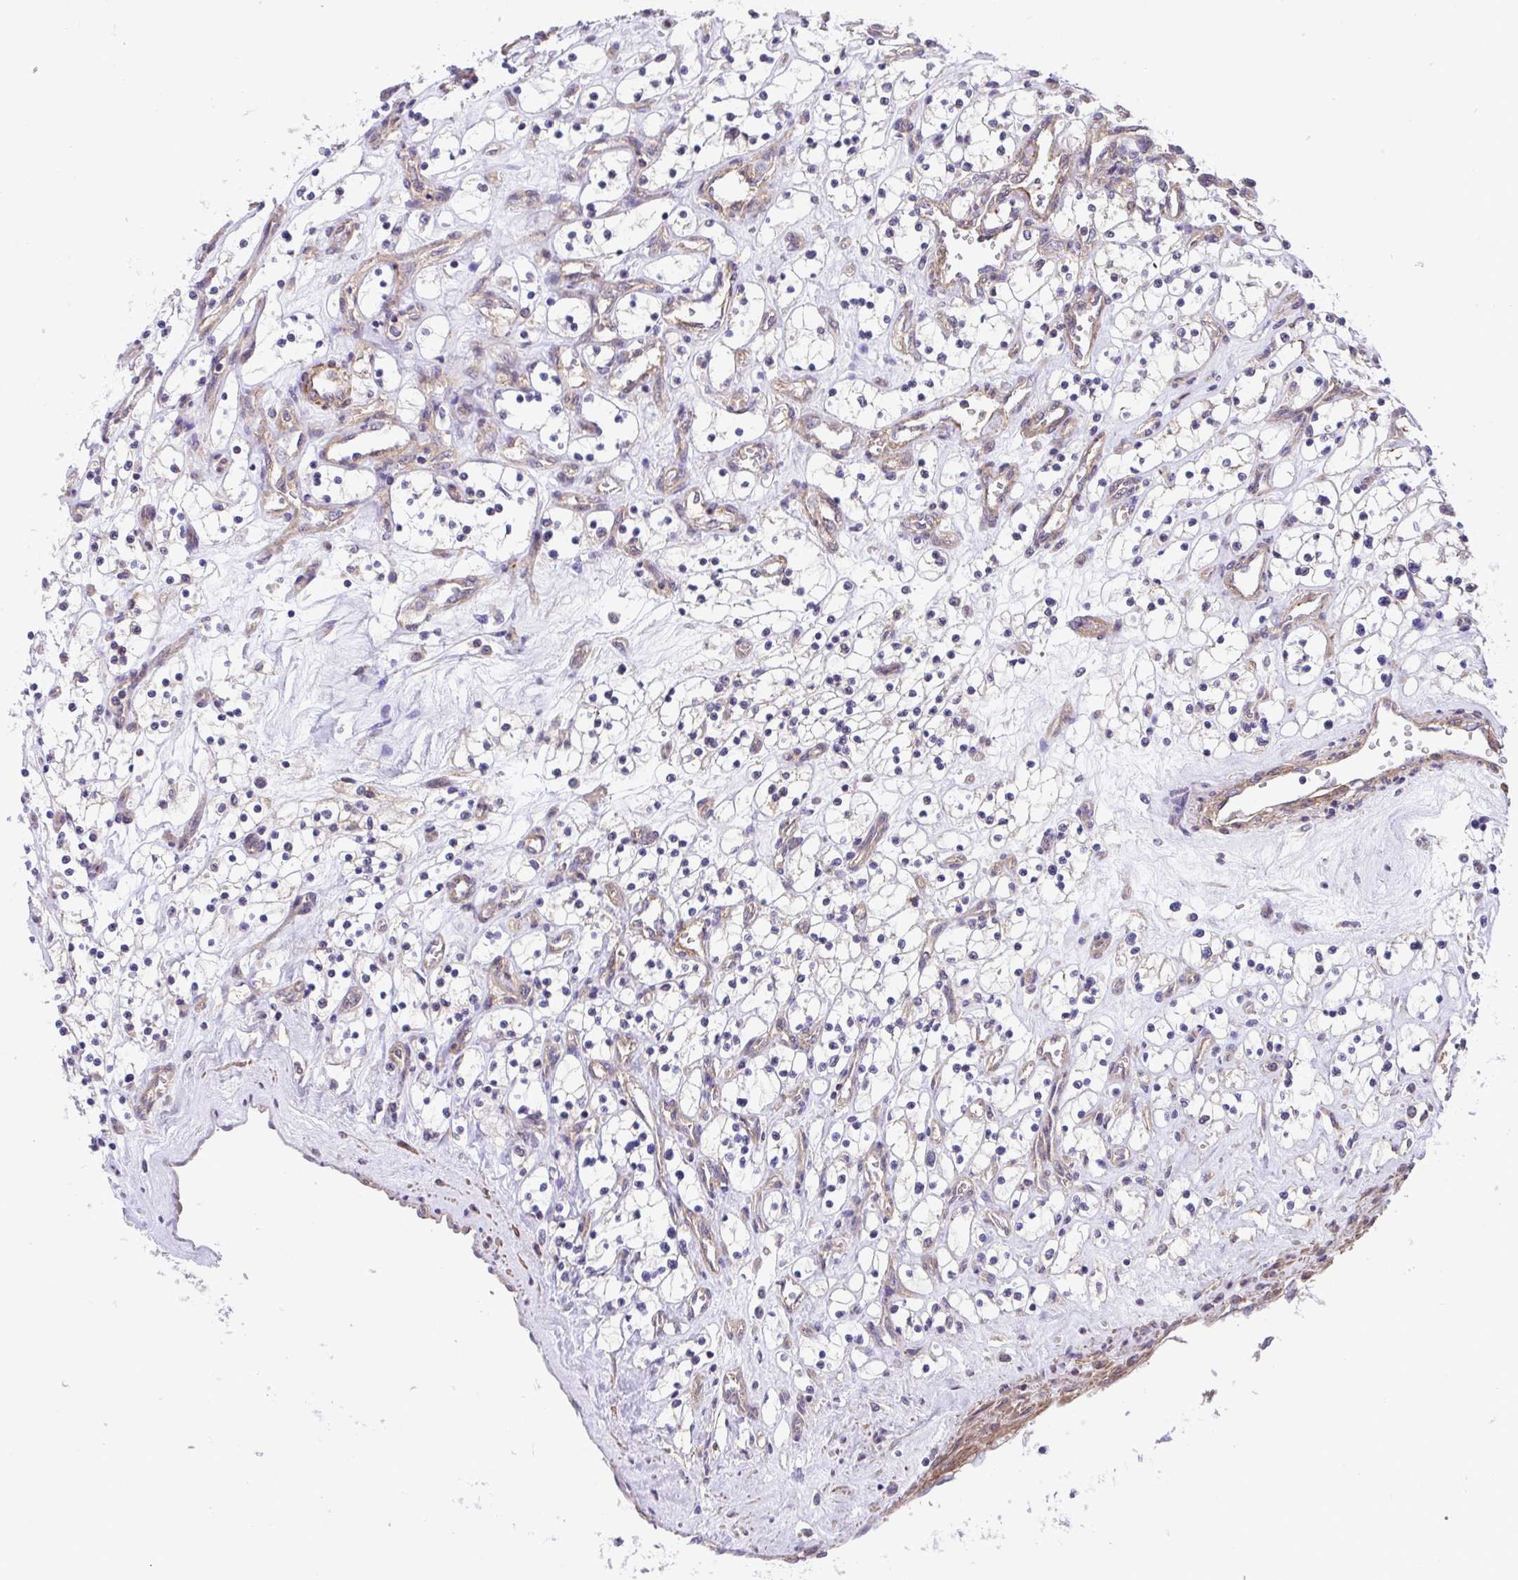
{"staining": {"intensity": "negative", "quantity": "none", "location": "none"}, "tissue": "renal cancer", "cell_type": "Tumor cells", "image_type": "cancer", "snomed": [{"axis": "morphology", "description": "Adenocarcinoma, NOS"}, {"axis": "topography", "description": "Kidney"}], "caption": "A photomicrograph of human renal adenocarcinoma is negative for staining in tumor cells.", "gene": "ZNF696", "patient": {"sex": "female", "age": 69}}